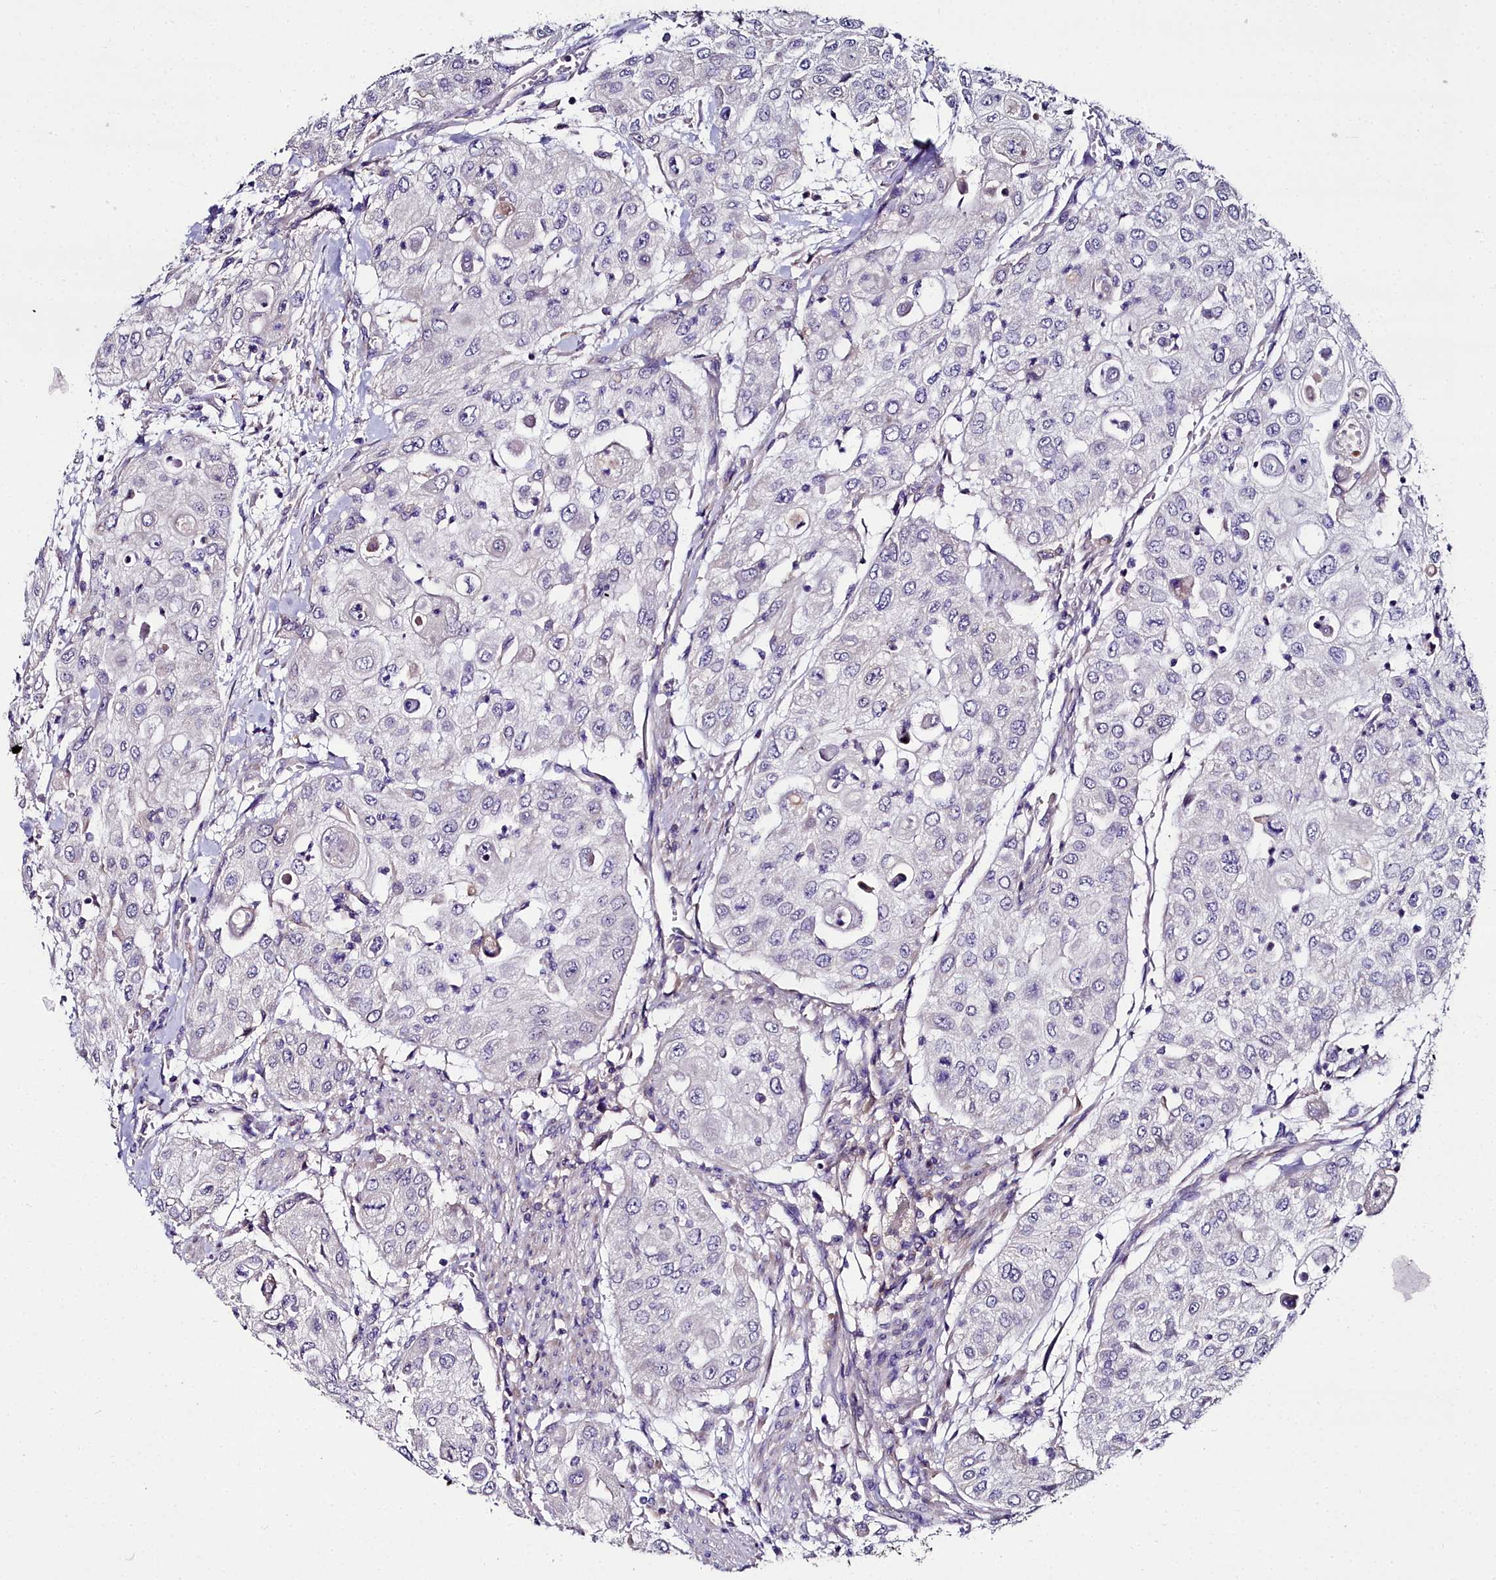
{"staining": {"intensity": "negative", "quantity": "none", "location": "none"}, "tissue": "urothelial cancer", "cell_type": "Tumor cells", "image_type": "cancer", "snomed": [{"axis": "morphology", "description": "Urothelial carcinoma, High grade"}, {"axis": "topography", "description": "Urinary bladder"}], "caption": "This is an IHC image of human urothelial carcinoma (high-grade). There is no positivity in tumor cells.", "gene": "NT5M", "patient": {"sex": "female", "age": 79}}